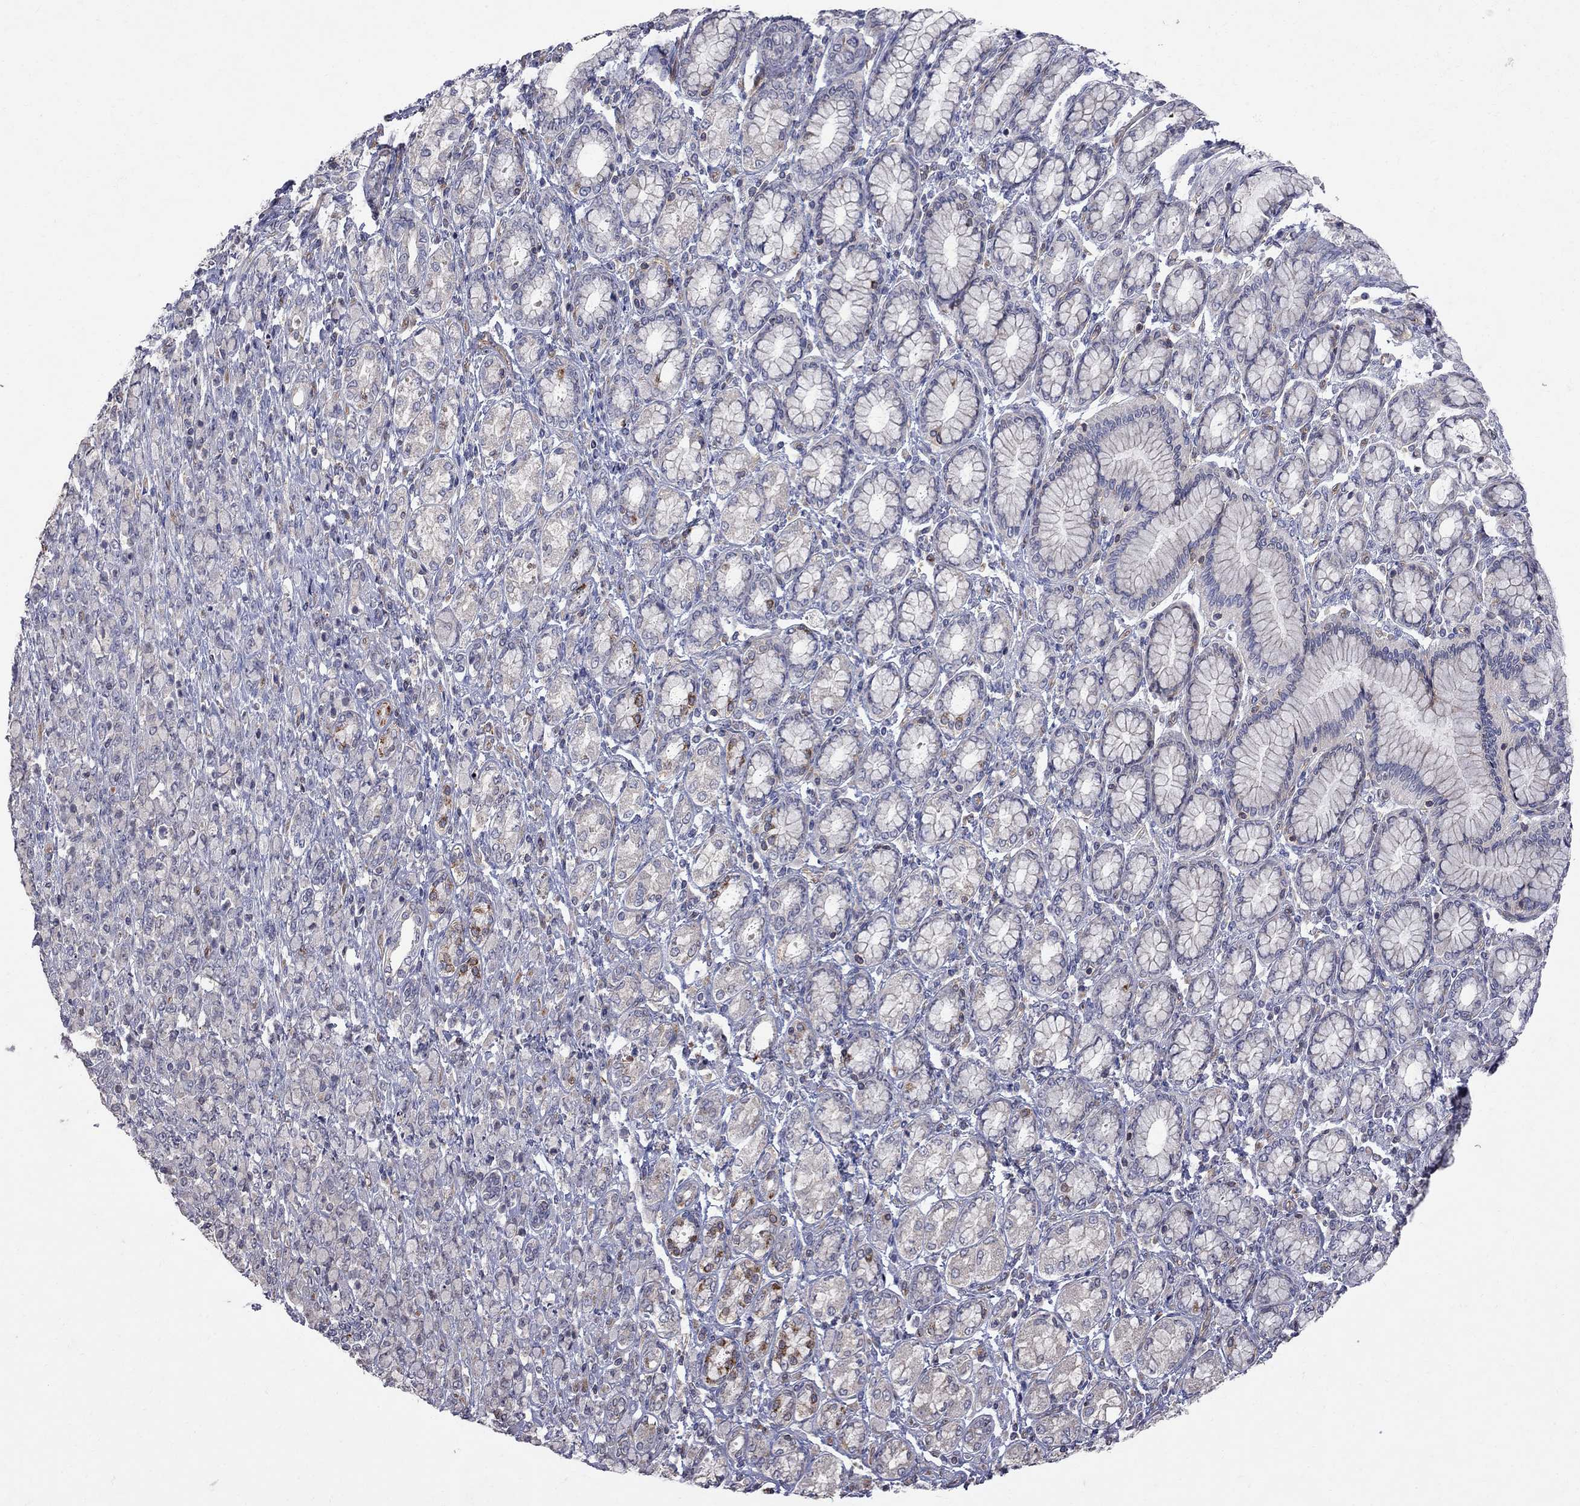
{"staining": {"intensity": "negative", "quantity": "none", "location": "none"}, "tissue": "stomach cancer", "cell_type": "Tumor cells", "image_type": "cancer", "snomed": [{"axis": "morphology", "description": "Normal tissue, NOS"}, {"axis": "morphology", "description": "Adenocarcinoma, NOS"}, {"axis": "topography", "description": "Stomach"}], "caption": "IHC image of human stomach cancer (adenocarcinoma) stained for a protein (brown), which demonstrates no staining in tumor cells.", "gene": "ABI3", "patient": {"sex": "female", "age": 79}}